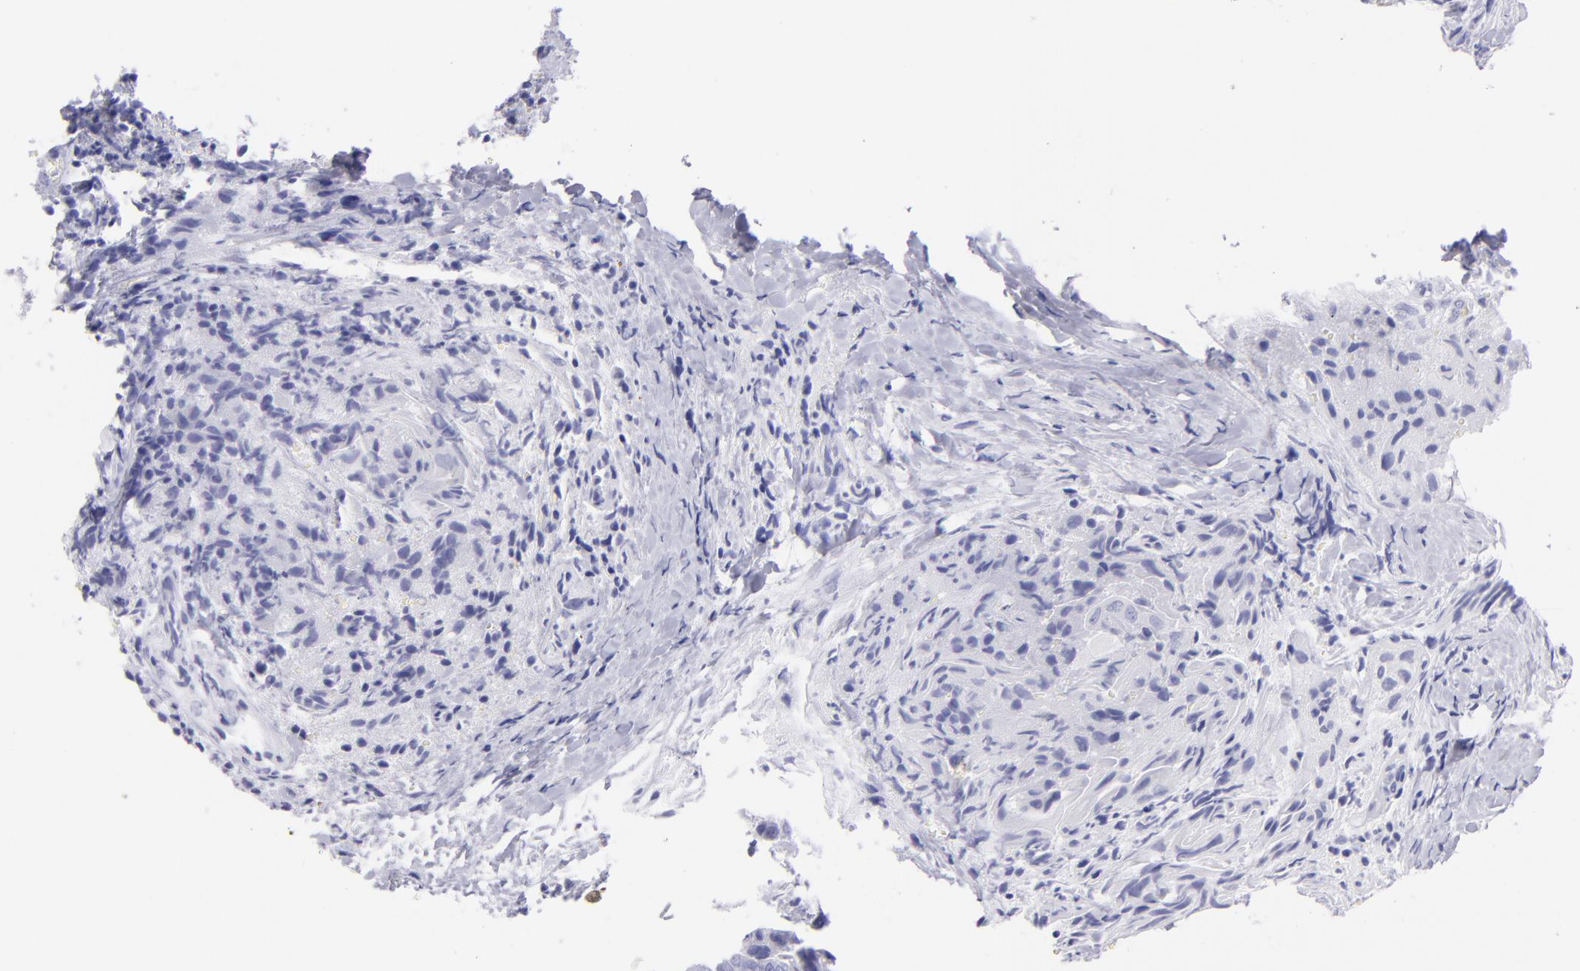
{"staining": {"intensity": "negative", "quantity": "none", "location": "none"}, "tissue": "thyroid cancer", "cell_type": "Tumor cells", "image_type": "cancer", "snomed": [{"axis": "morphology", "description": "Papillary adenocarcinoma, NOS"}, {"axis": "topography", "description": "Thyroid gland"}], "caption": "The micrograph exhibits no staining of tumor cells in thyroid papillary adenocarcinoma.", "gene": "PIP", "patient": {"sex": "female", "age": 71}}